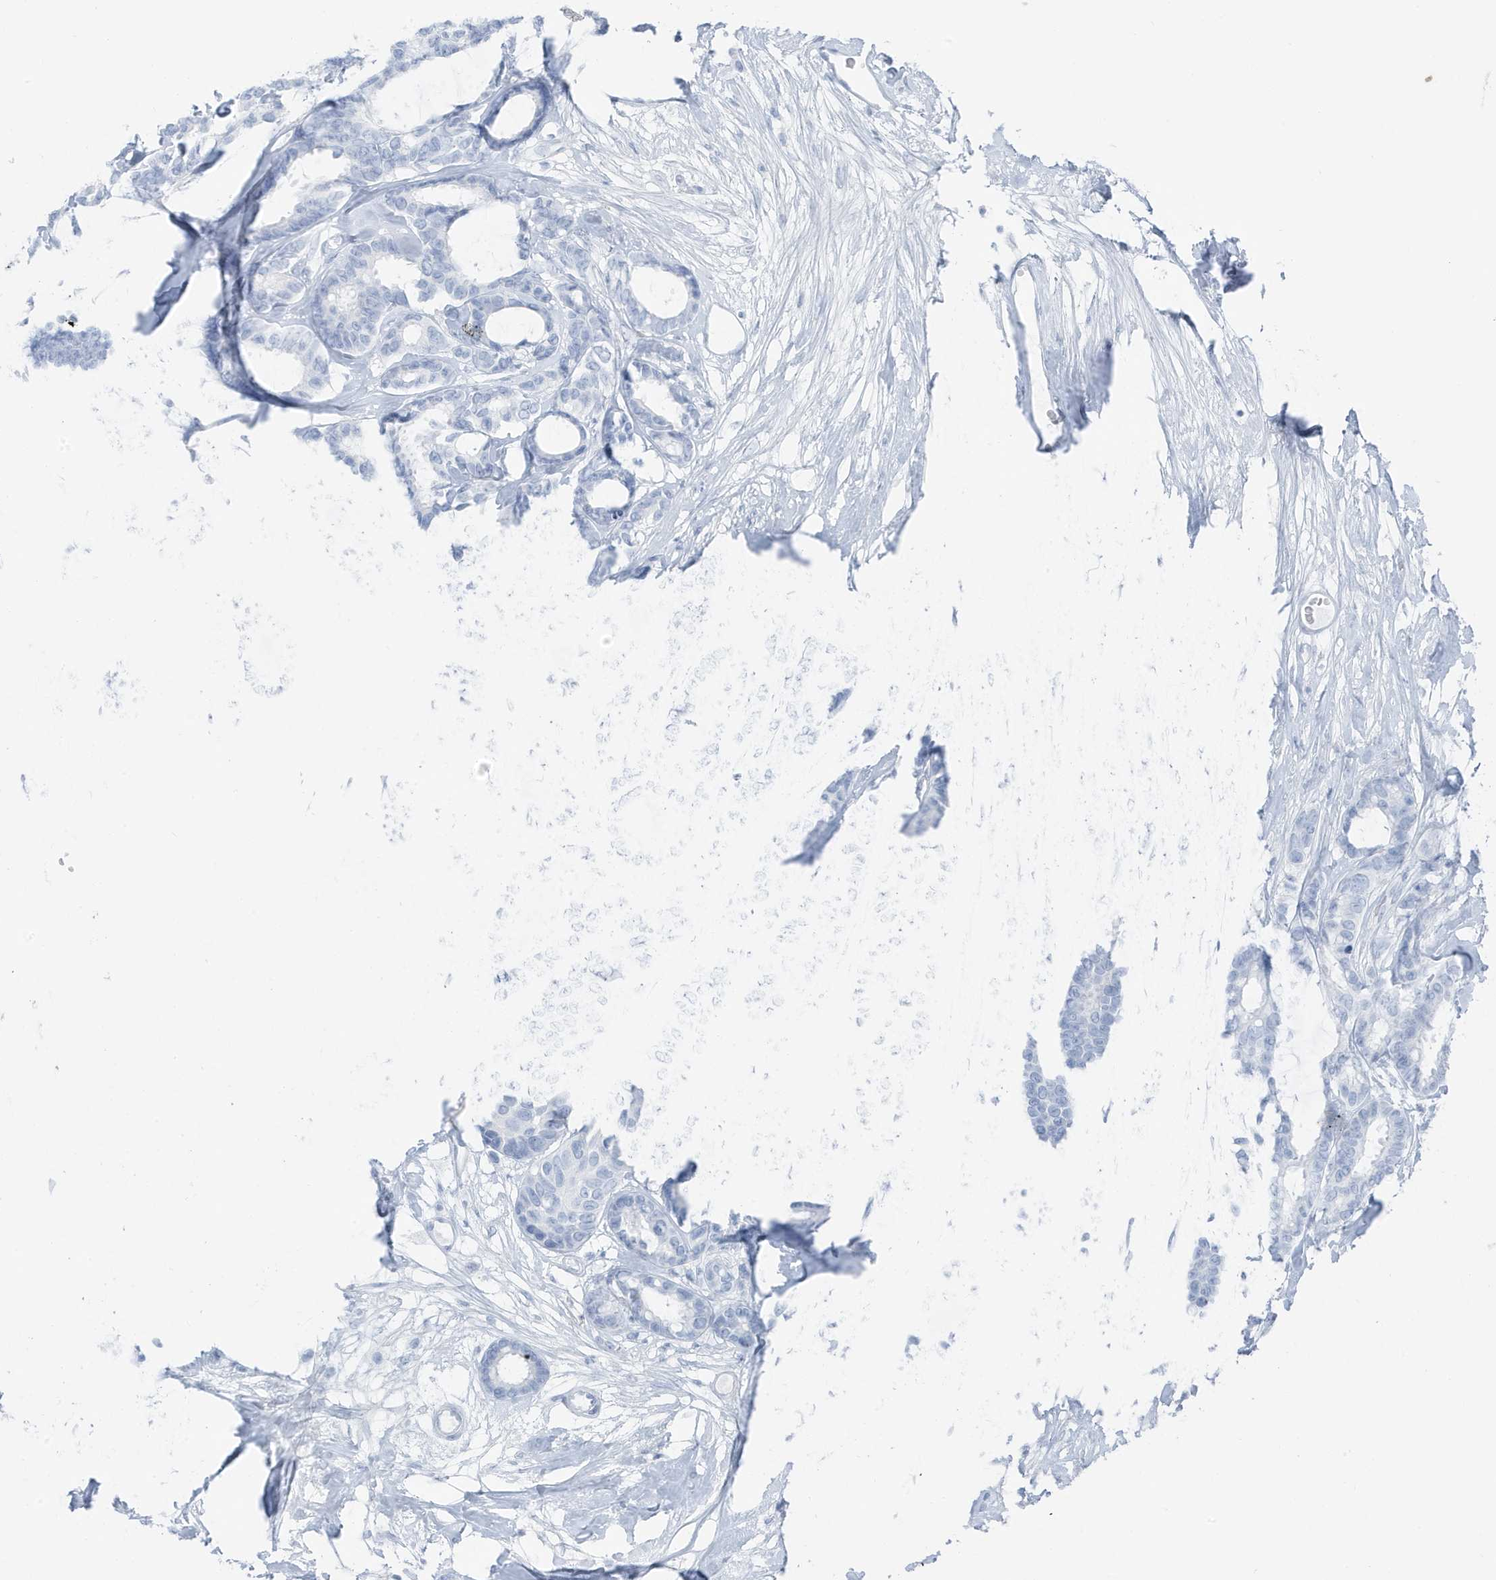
{"staining": {"intensity": "negative", "quantity": "none", "location": "none"}, "tissue": "breast cancer", "cell_type": "Tumor cells", "image_type": "cancer", "snomed": [{"axis": "morphology", "description": "Duct carcinoma"}, {"axis": "topography", "description": "Breast"}], "caption": "Breast intraductal carcinoma was stained to show a protein in brown. There is no significant positivity in tumor cells.", "gene": "ZFP64", "patient": {"sex": "female", "age": 87}}